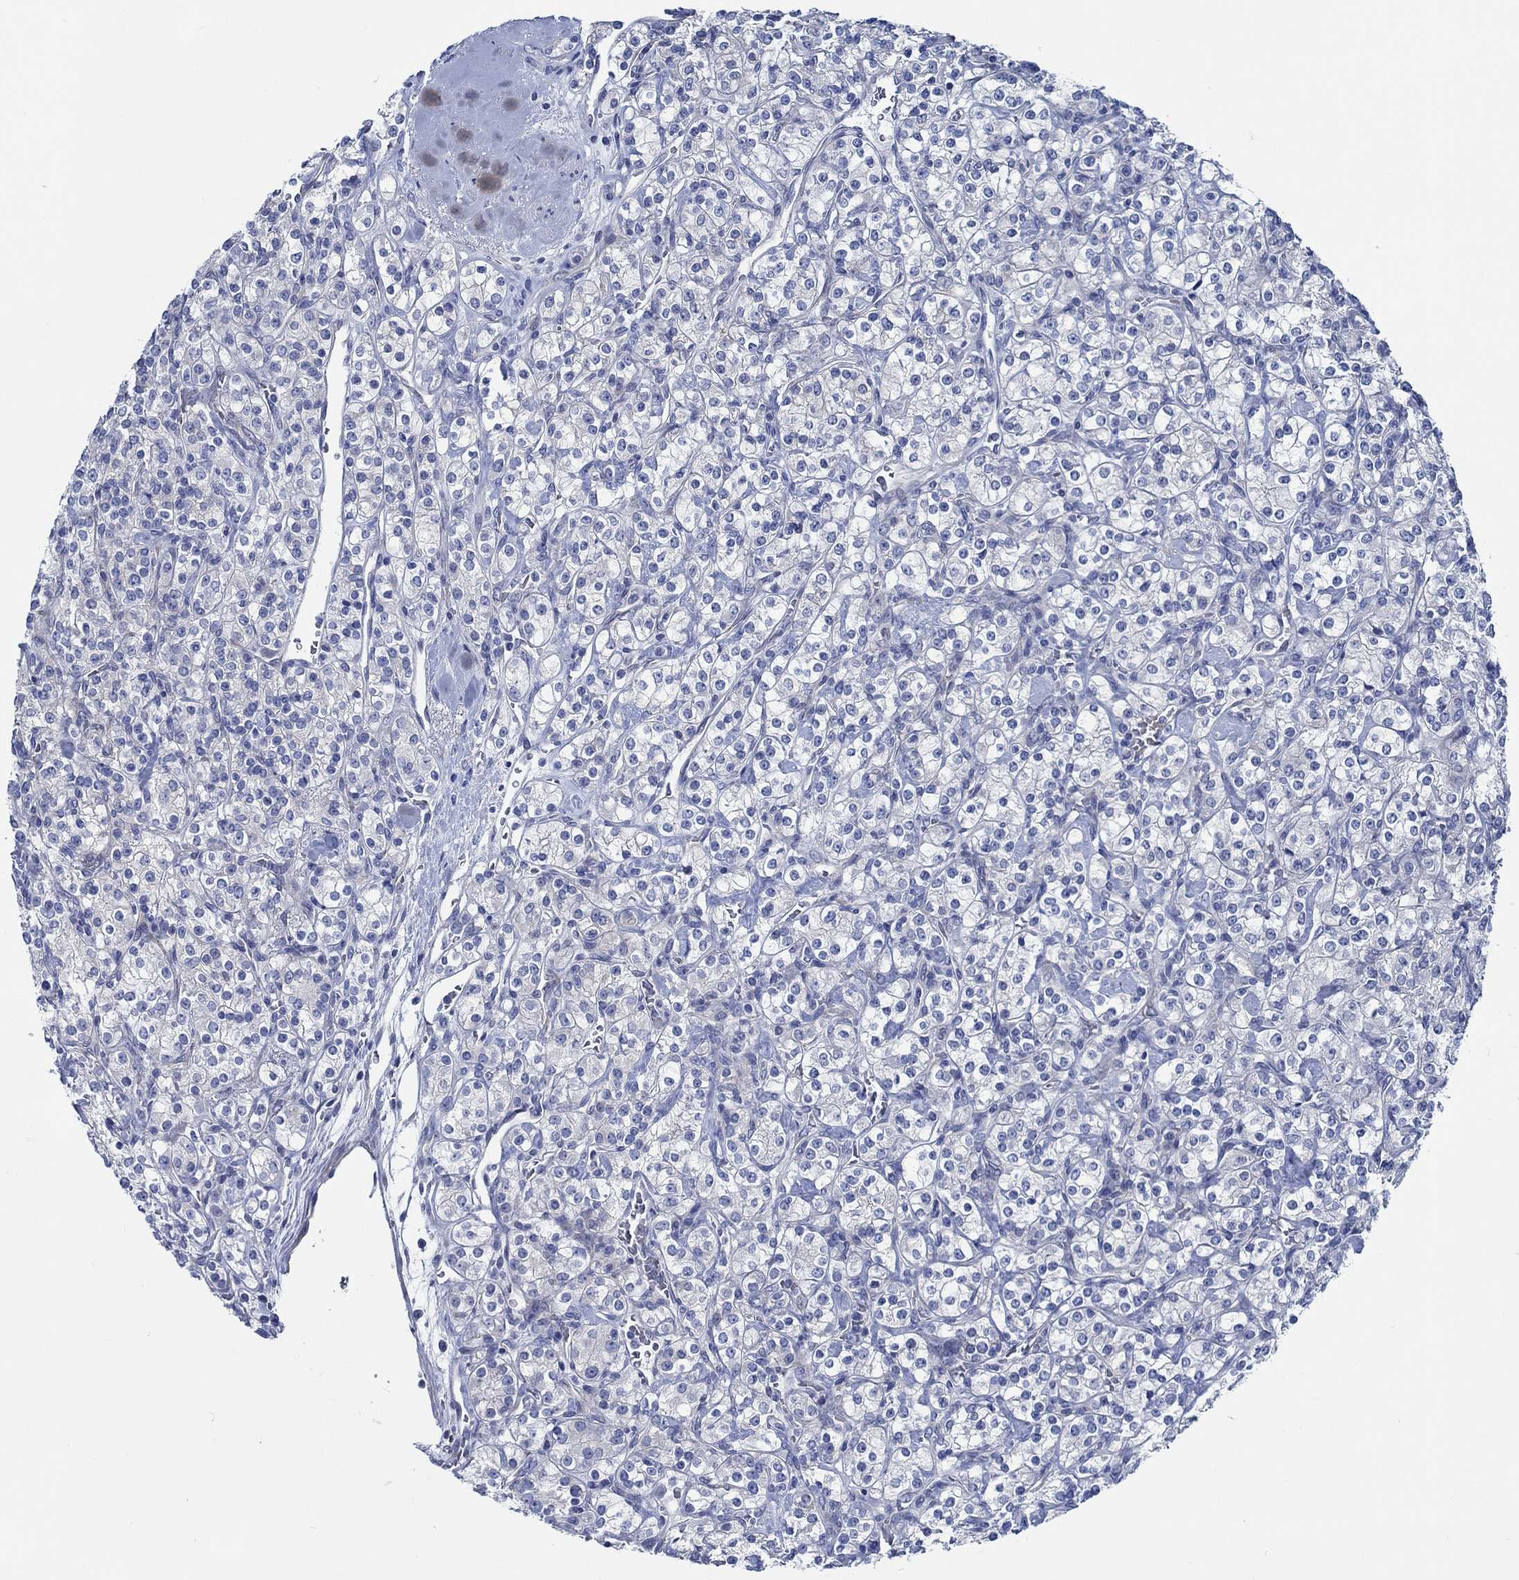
{"staining": {"intensity": "negative", "quantity": "none", "location": "none"}, "tissue": "renal cancer", "cell_type": "Tumor cells", "image_type": "cancer", "snomed": [{"axis": "morphology", "description": "Adenocarcinoma, NOS"}, {"axis": "topography", "description": "Kidney"}], "caption": "High power microscopy histopathology image of an immunohistochemistry image of renal adenocarcinoma, revealing no significant positivity in tumor cells.", "gene": "SVEP1", "patient": {"sex": "male", "age": 77}}